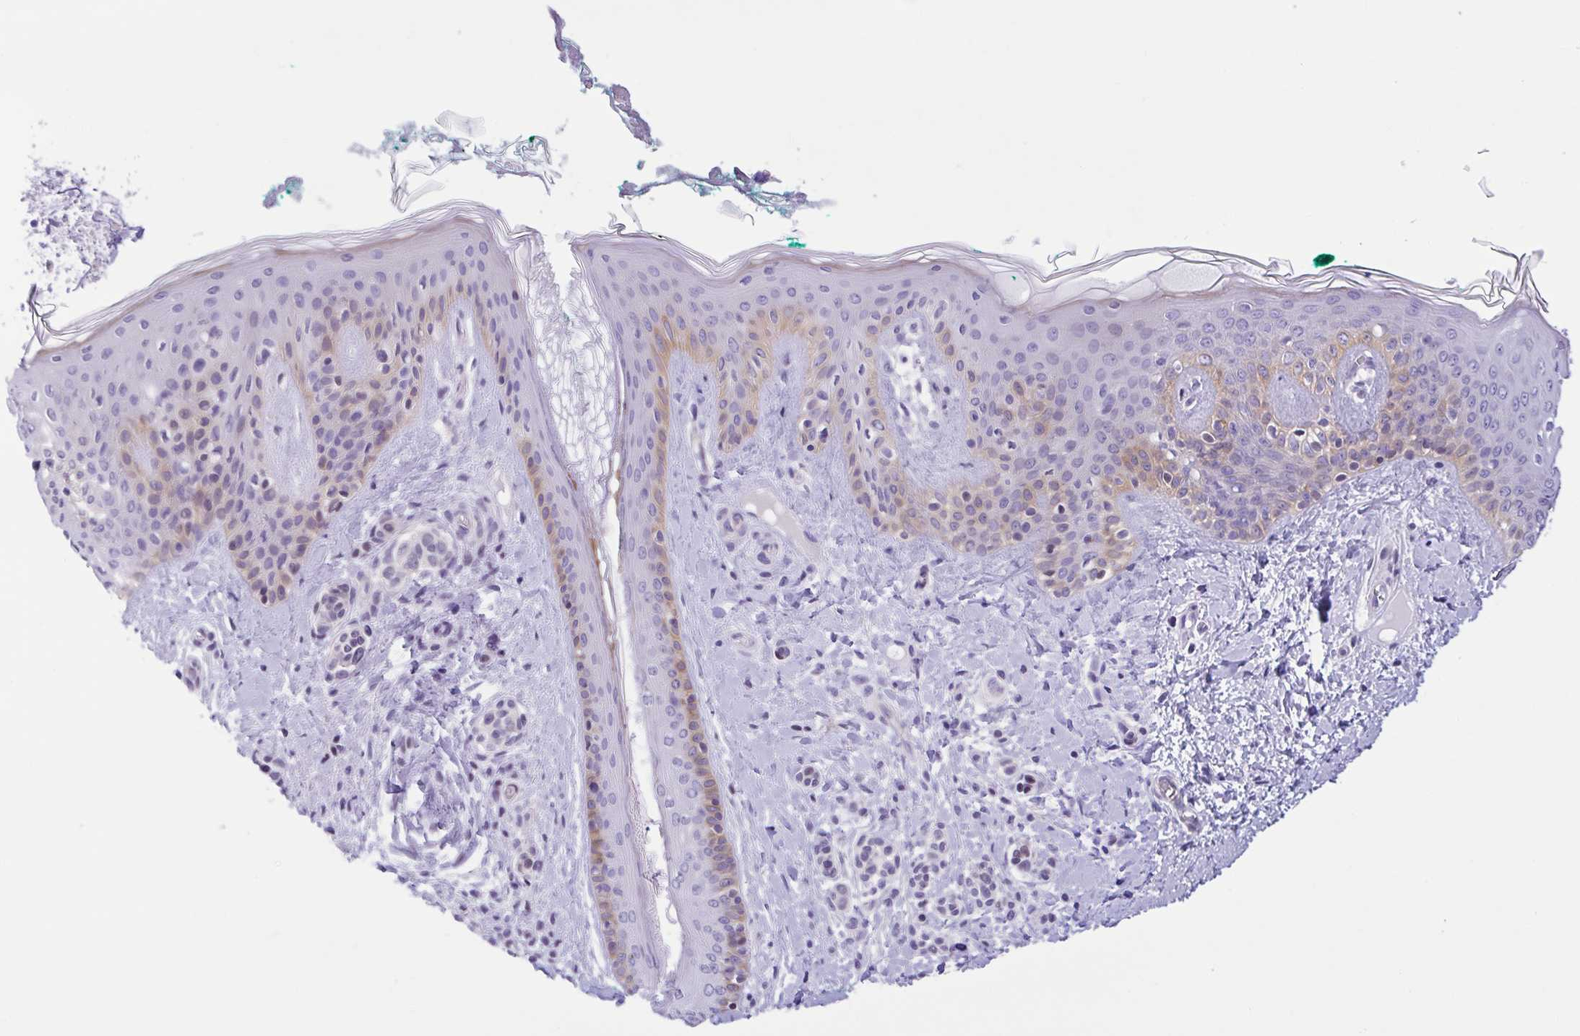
{"staining": {"intensity": "negative", "quantity": "none", "location": "none"}, "tissue": "skin", "cell_type": "Fibroblasts", "image_type": "normal", "snomed": [{"axis": "morphology", "description": "Normal tissue, NOS"}, {"axis": "topography", "description": "Skin"}], "caption": "IHC image of normal skin stained for a protein (brown), which shows no positivity in fibroblasts. (Immunohistochemistry (ihc), brightfield microscopy, high magnification).", "gene": "AHCYL2", "patient": {"sex": "male", "age": 16}}